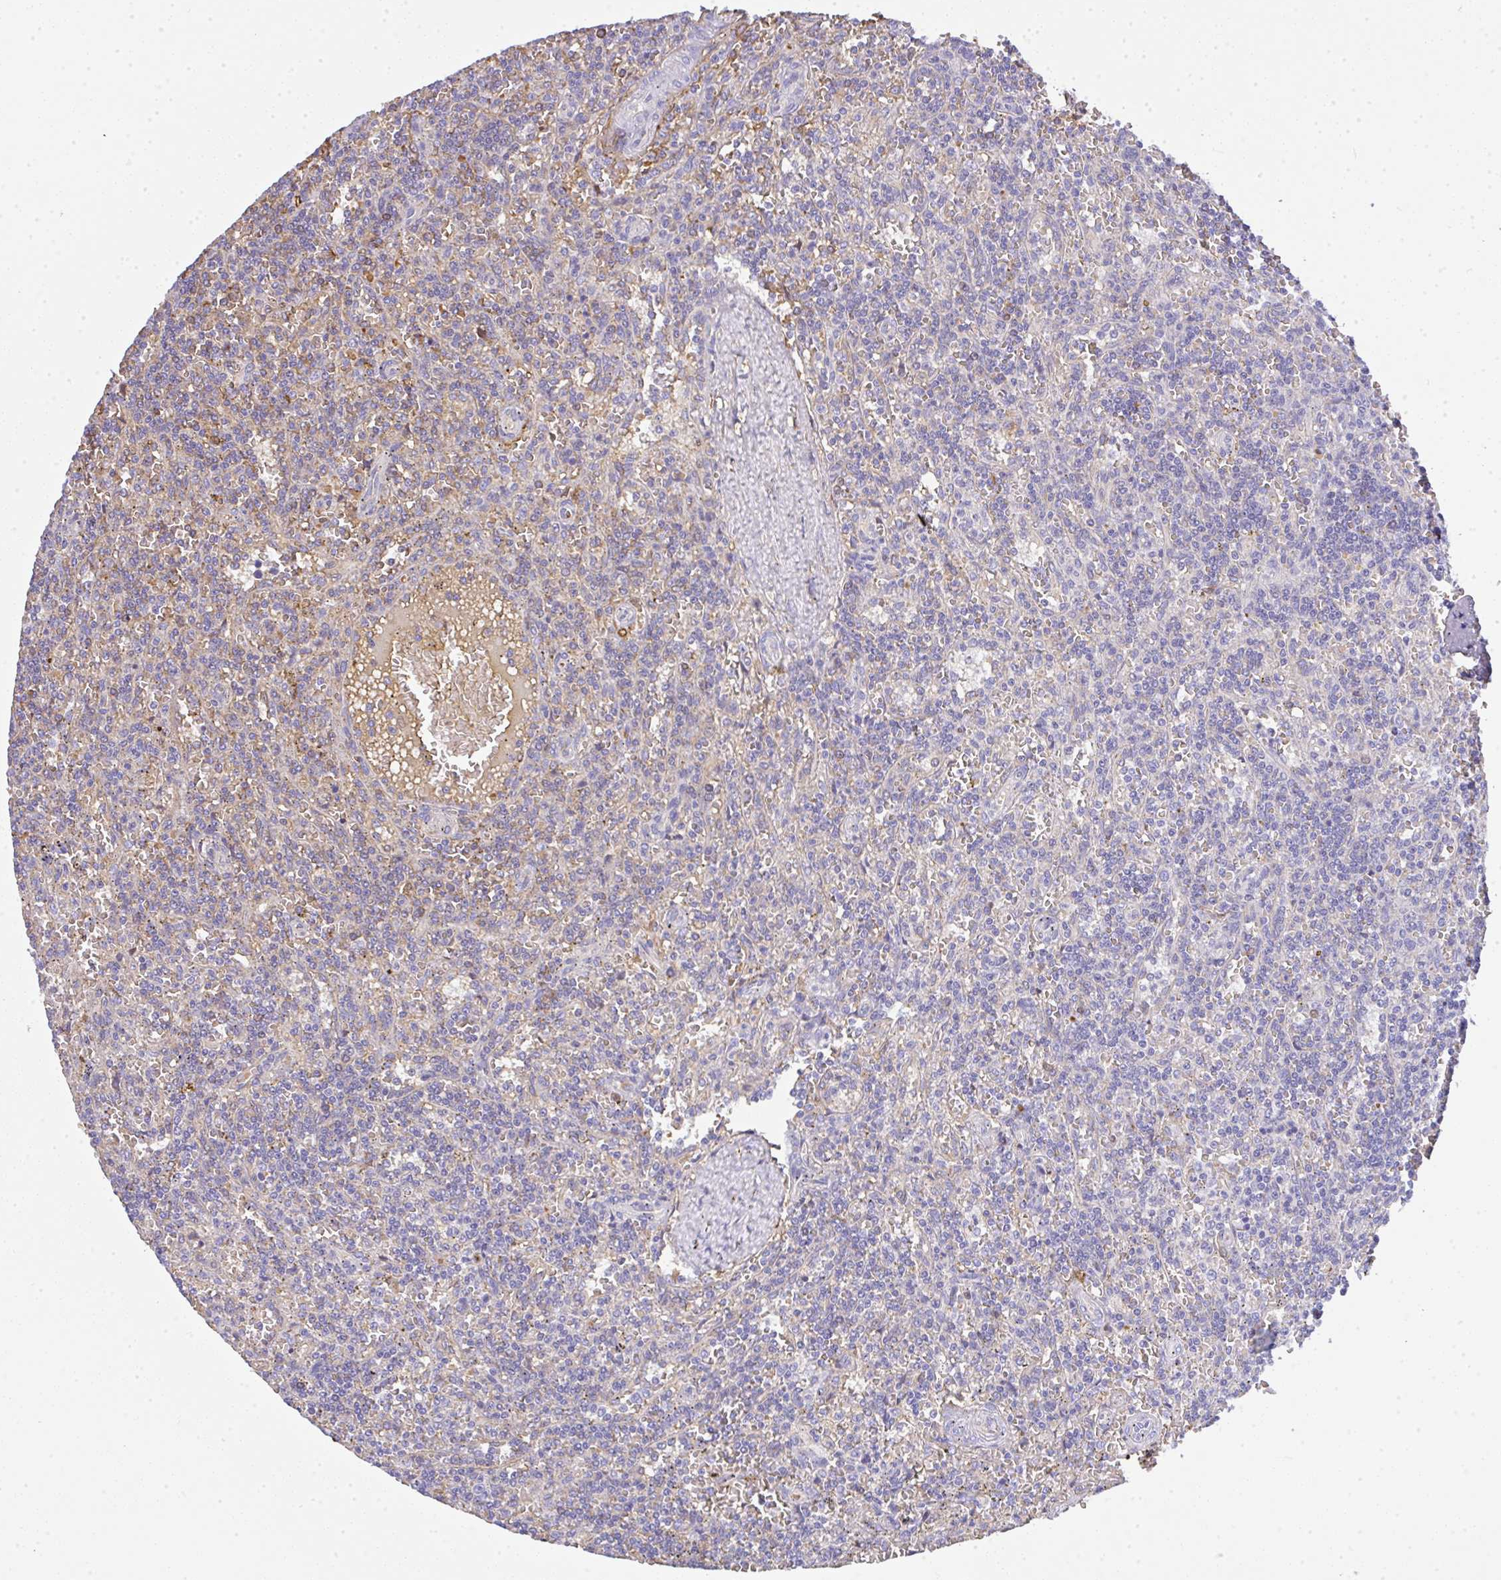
{"staining": {"intensity": "negative", "quantity": "none", "location": "none"}, "tissue": "lymphoma", "cell_type": "Tumor cells", "image_type": "cancer", "snomed": [{"axis": "morphology", "description": "Malignant lymphoma, non-Hodgkin's type, Low grade"}, {"axis": "topography", "description": "Spleen"}], "caption": "Tumor cells show no significant protein staining in lymphoma.", "gene": "SMYD5", "patient": {"sex": "male", "age": 73}}